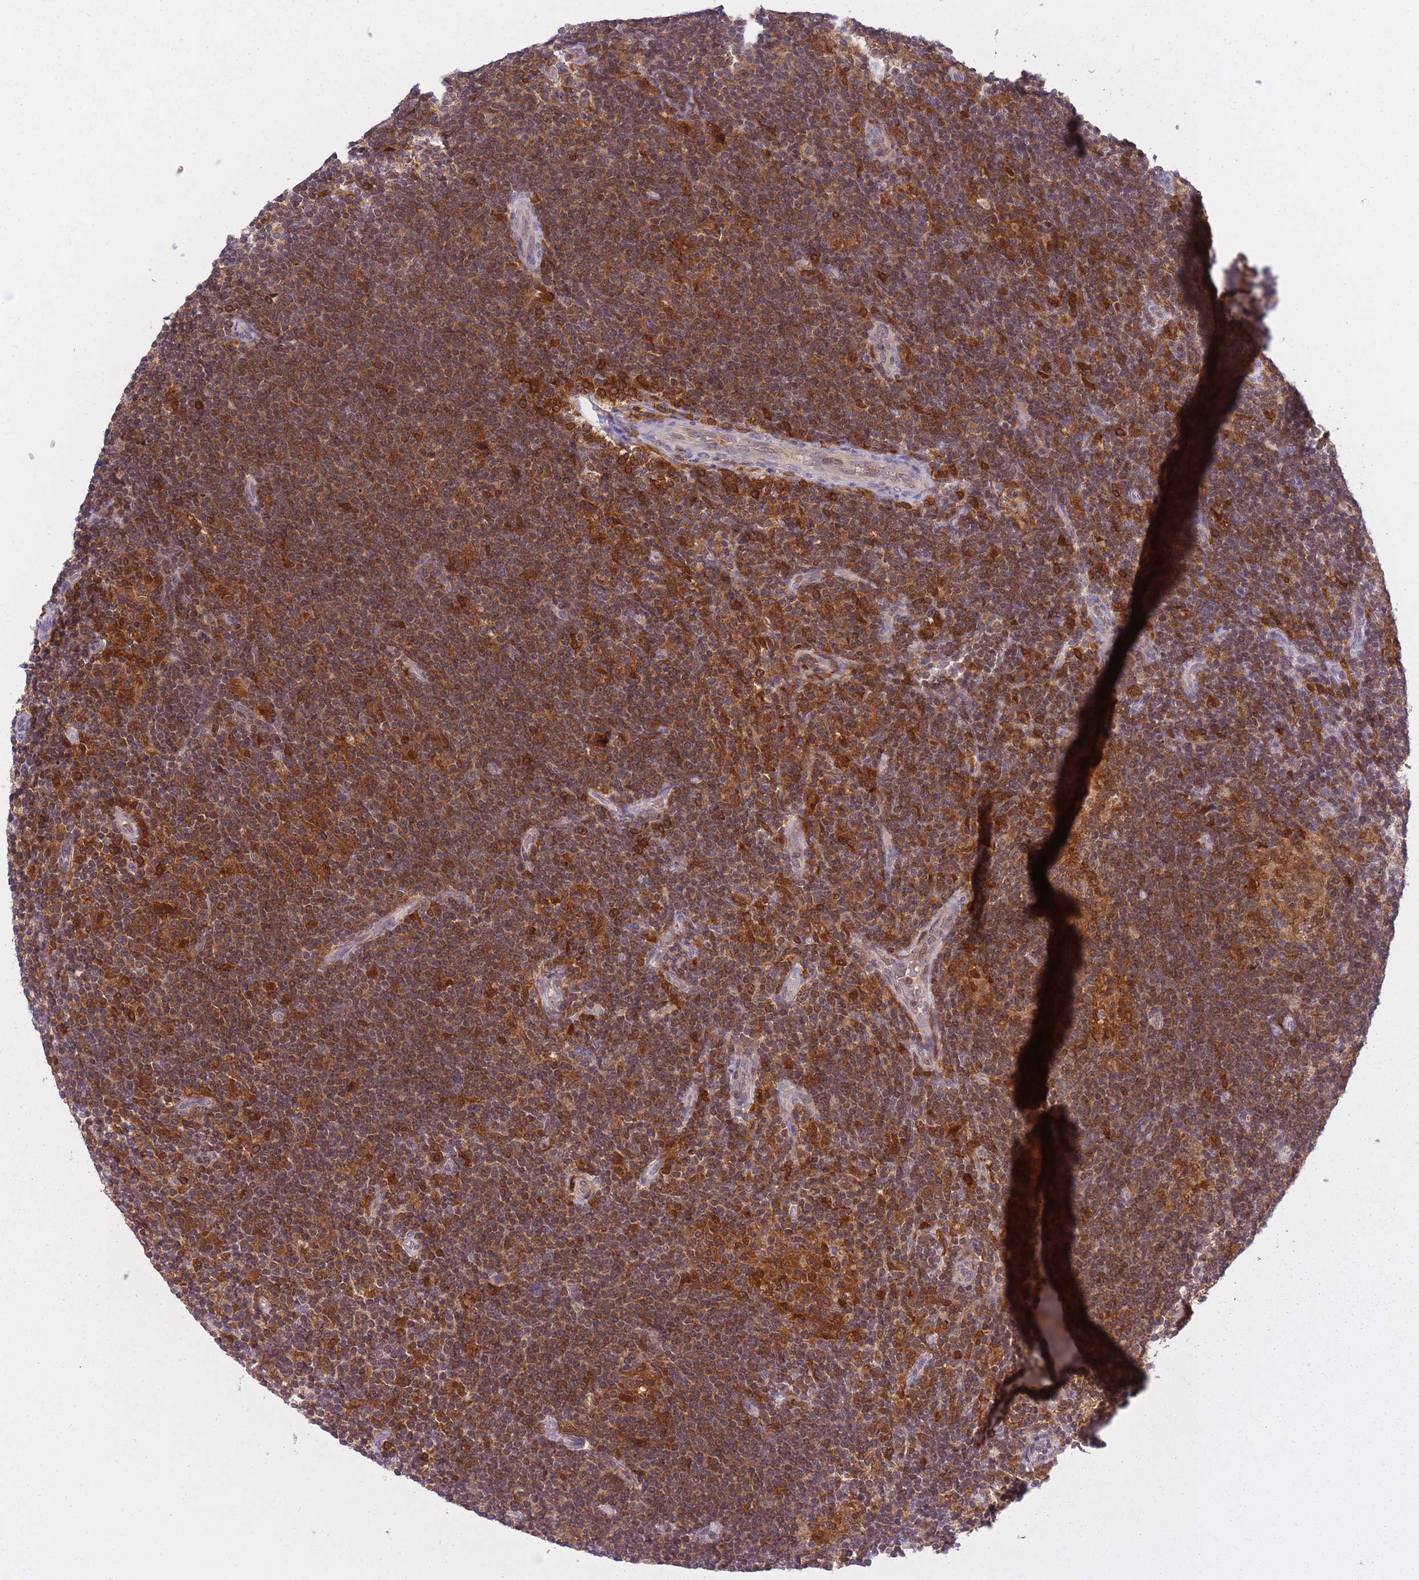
{"staining": {"intensity": "negative", "quantity": "none", "location": "none"}, "tissue": "lymphoma", "cell_type": "Tumor cells", "image_type": "cancer", "snomed": [{"axis": "morphology", "description": "Hodgkin's disease, NOS"}, {"axis": "topography", "description": "Lymph node"}], "caption": "A micrograph of human lymphoma is negative for staining in tumor cells.", "gene": "CXorf38", "patient": {"sex": "female", "age": 57}}